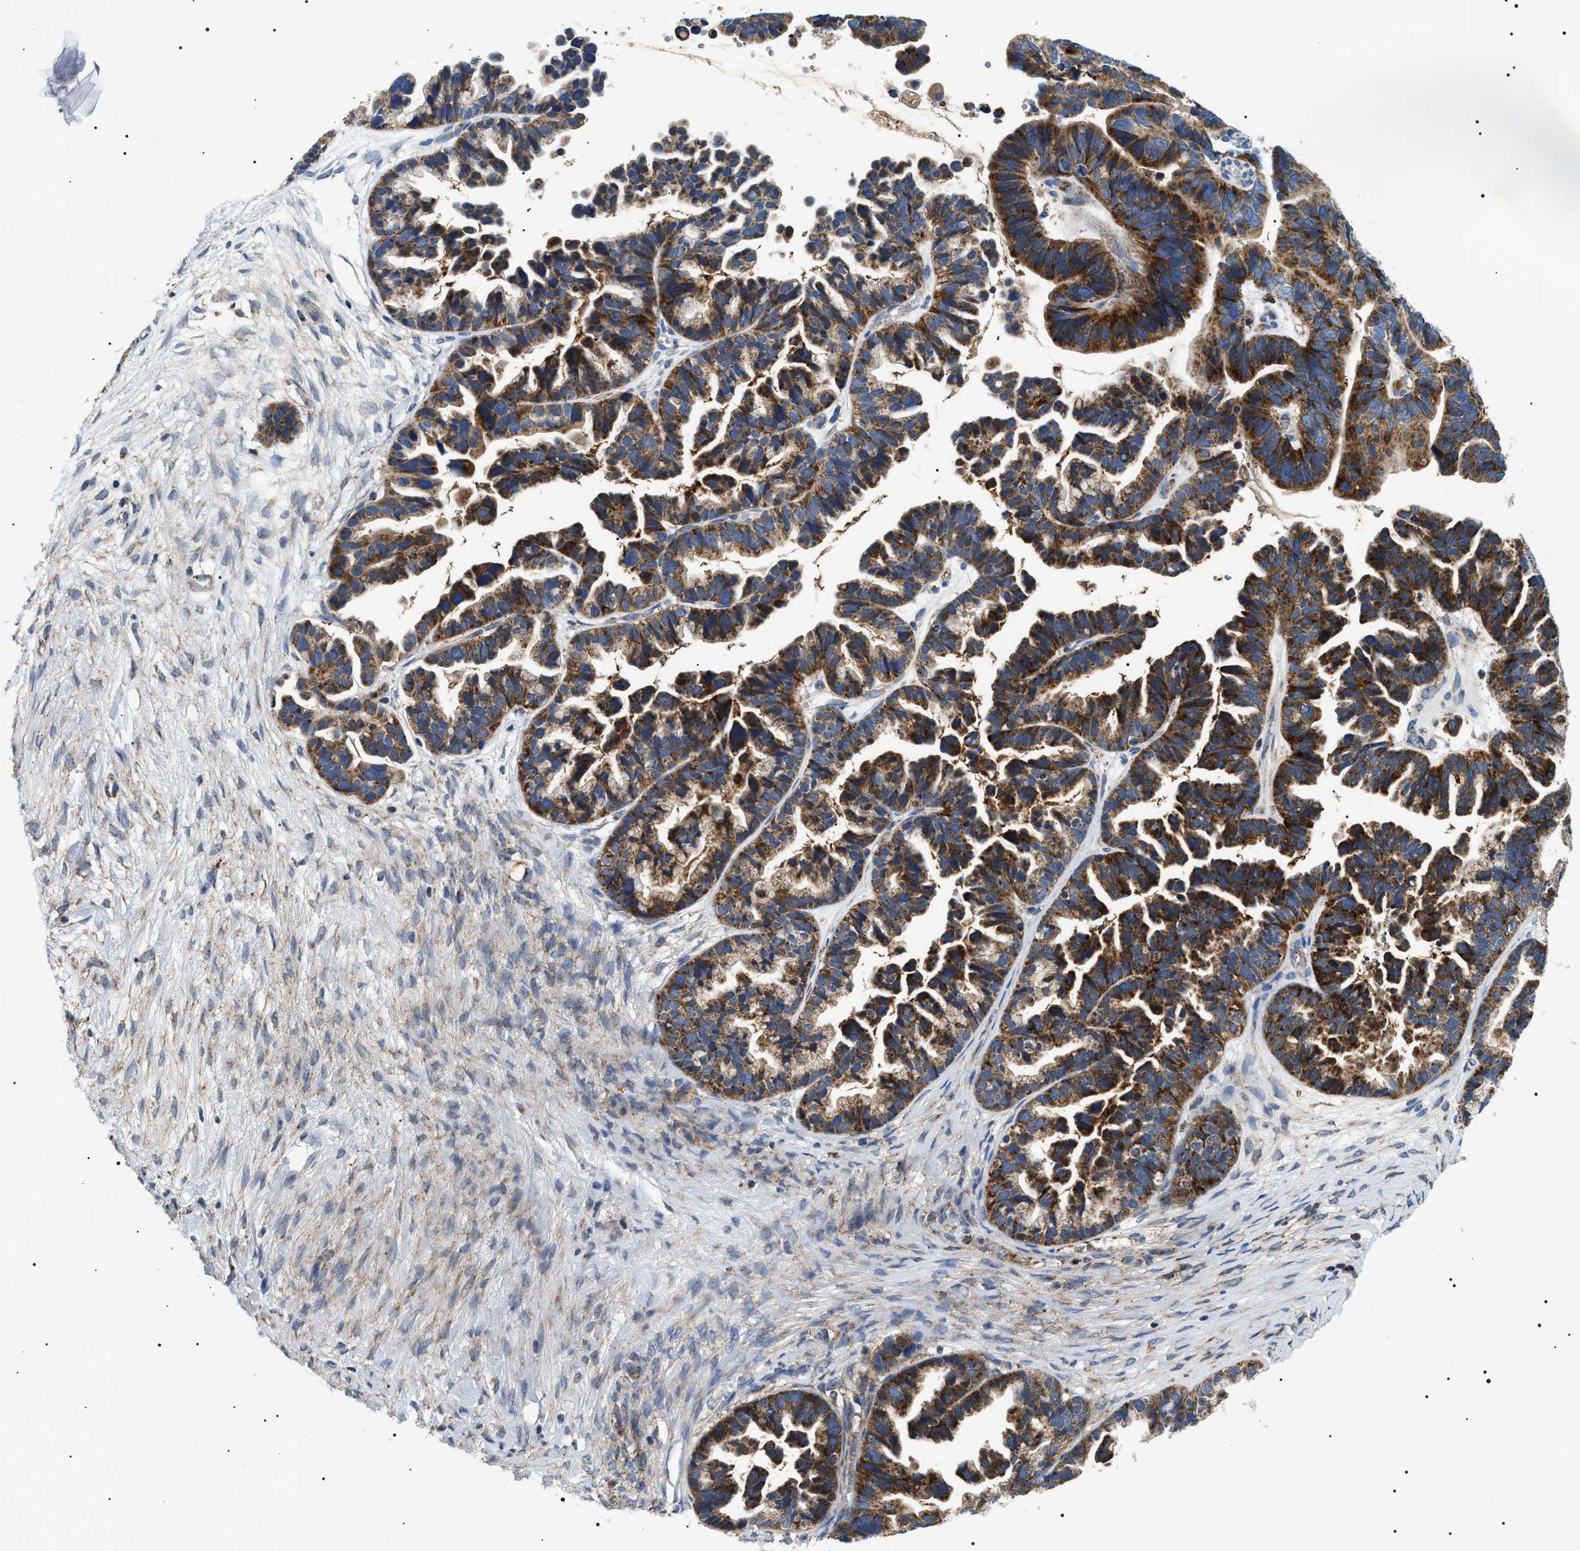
{"staining": {"intensity": "strong", "quantity": ">75%", "location": "cytoplasmic/membranous"}, "tissue": "ovarian cancer", "cell_type": "Tumor cells", "image_type": "cancer", "snomed": [{"axis": "morphology", "description": "Cystadenocarcinoma, serous, NOS"}, {"axis": "topography", "description": "Ovary"}], "caption": "Approximately >75% of tumor cells in ovarian cancer (serous cystadenocarcinoma) exhibit strong cytoplasmic/membranous protein expression as visualized by brown immunohistochemical staining.", "gene": "OXSM", "patient": {"sex": "female", "age": 56}}